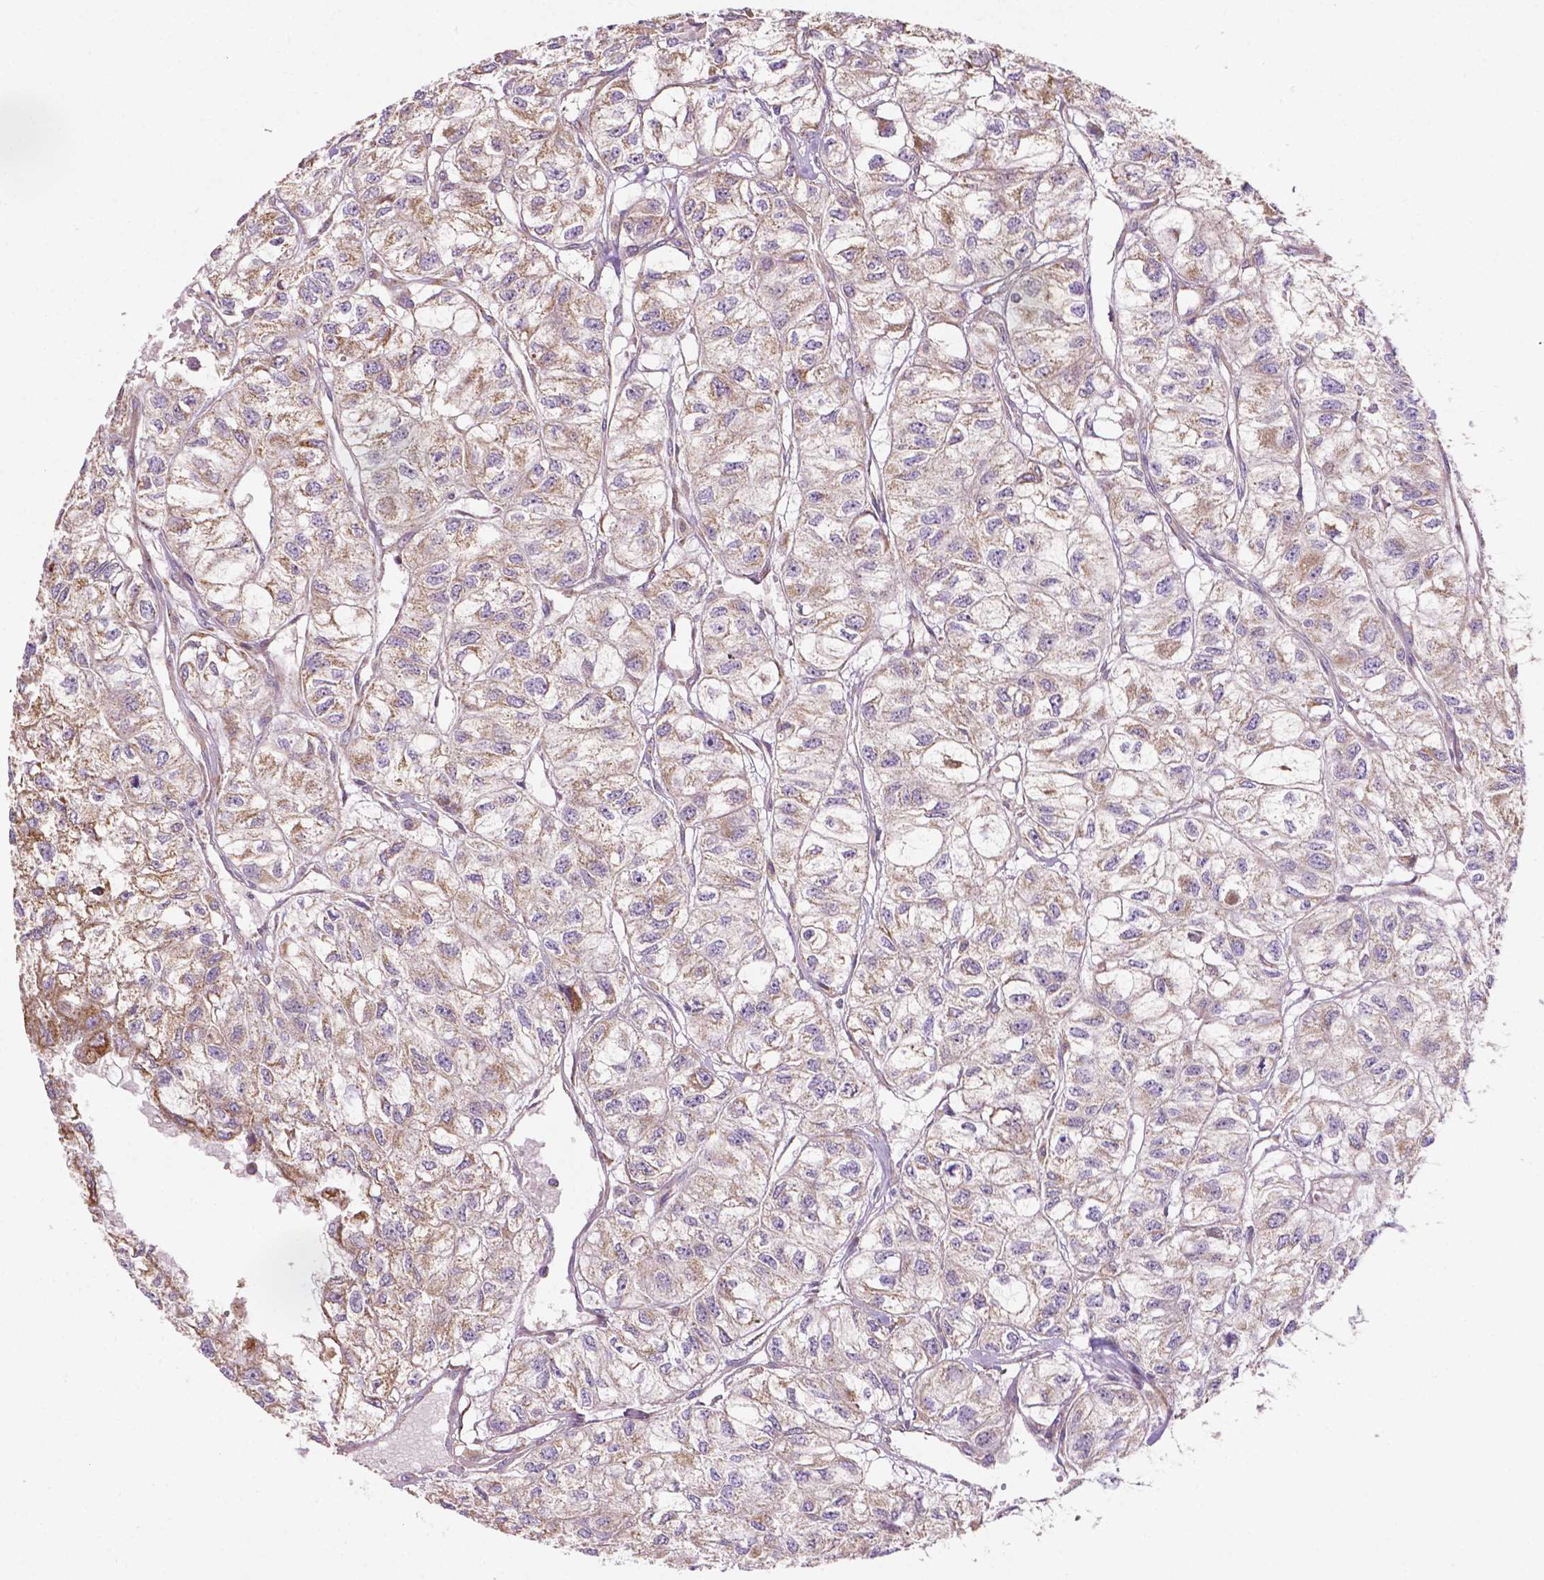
{"staining": {"intensity": "weak", "quantity": ">75%", "location": "cytoplasmic/membranous"}, "tissue": "renal cancer", "cell_type": "Tumor cells", "image_type": "cancer", "snomed": [{"axis": "morphology", "description": "Adenocarcinoma, NOS"}, {"axis": "topography", "description": "Kidney"}], "caption": "Immunohistochemistry (IHC) image of human renal adenocarcinoma stained for a protein (brown), which demonstrates low levels of weak cytoplasmic/membranous expression in approximately >75% of tumor cells.", "gene": "ILVBL", "patient": {"sex": "male", "age": 56}}